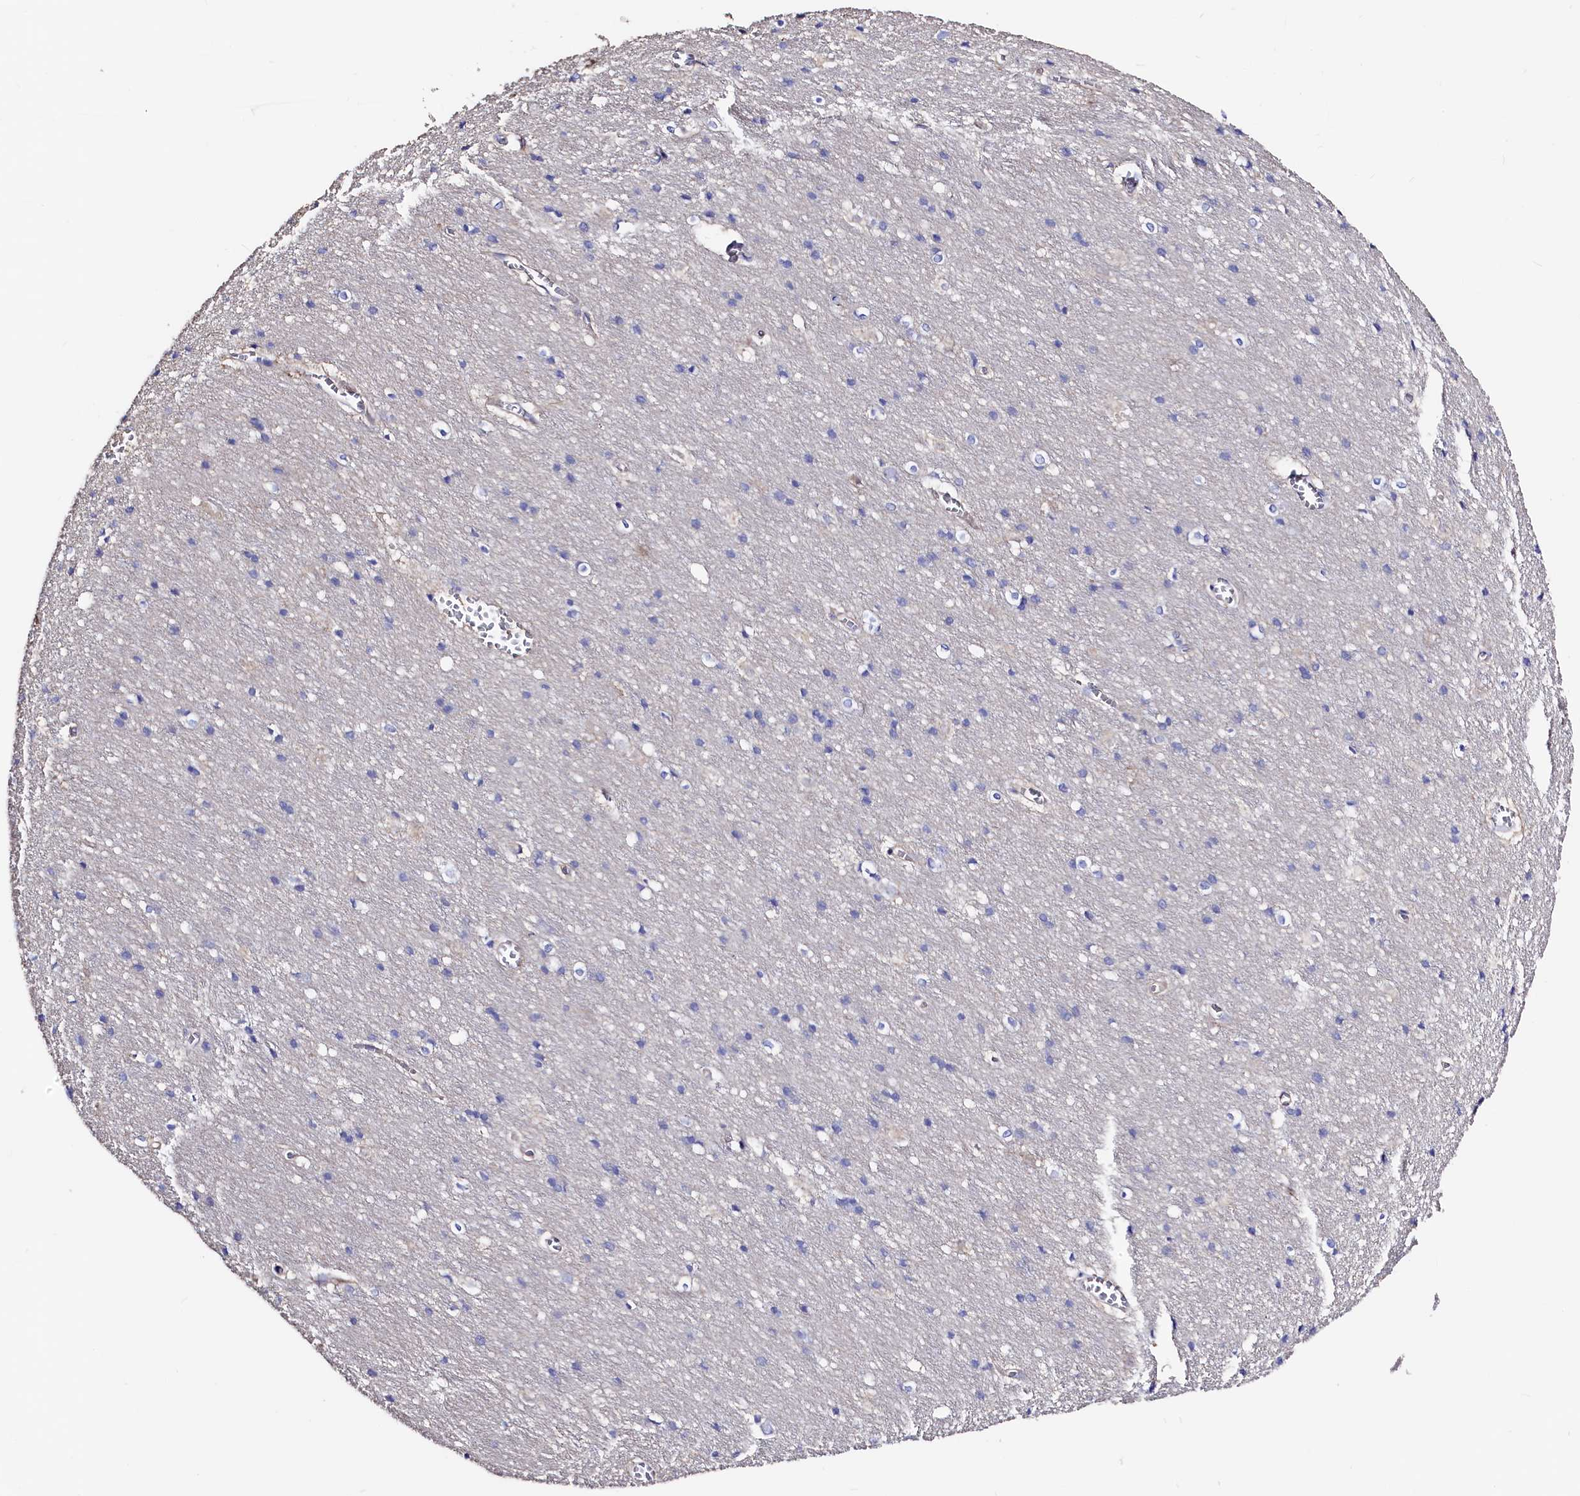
{"staining": {"intensity": "negative", "quantity": "none", "location": "none"}, "tissue": "cerebral cortex", "cell_type": "Endothelial cells", "image_type": "normal", "snomed": [{"axis": "morphology", "description": "Normal tissue, NOS"}, {"axis": "topography", "description": "Cerebral cortex"}], "caption": "Immunohistochemical staining of unremarkable human cerebral cortex exhibits no significant expression in endothelial cells.", "gene": "WNT8A", "patient": {"sex": "male", "age": 54}}